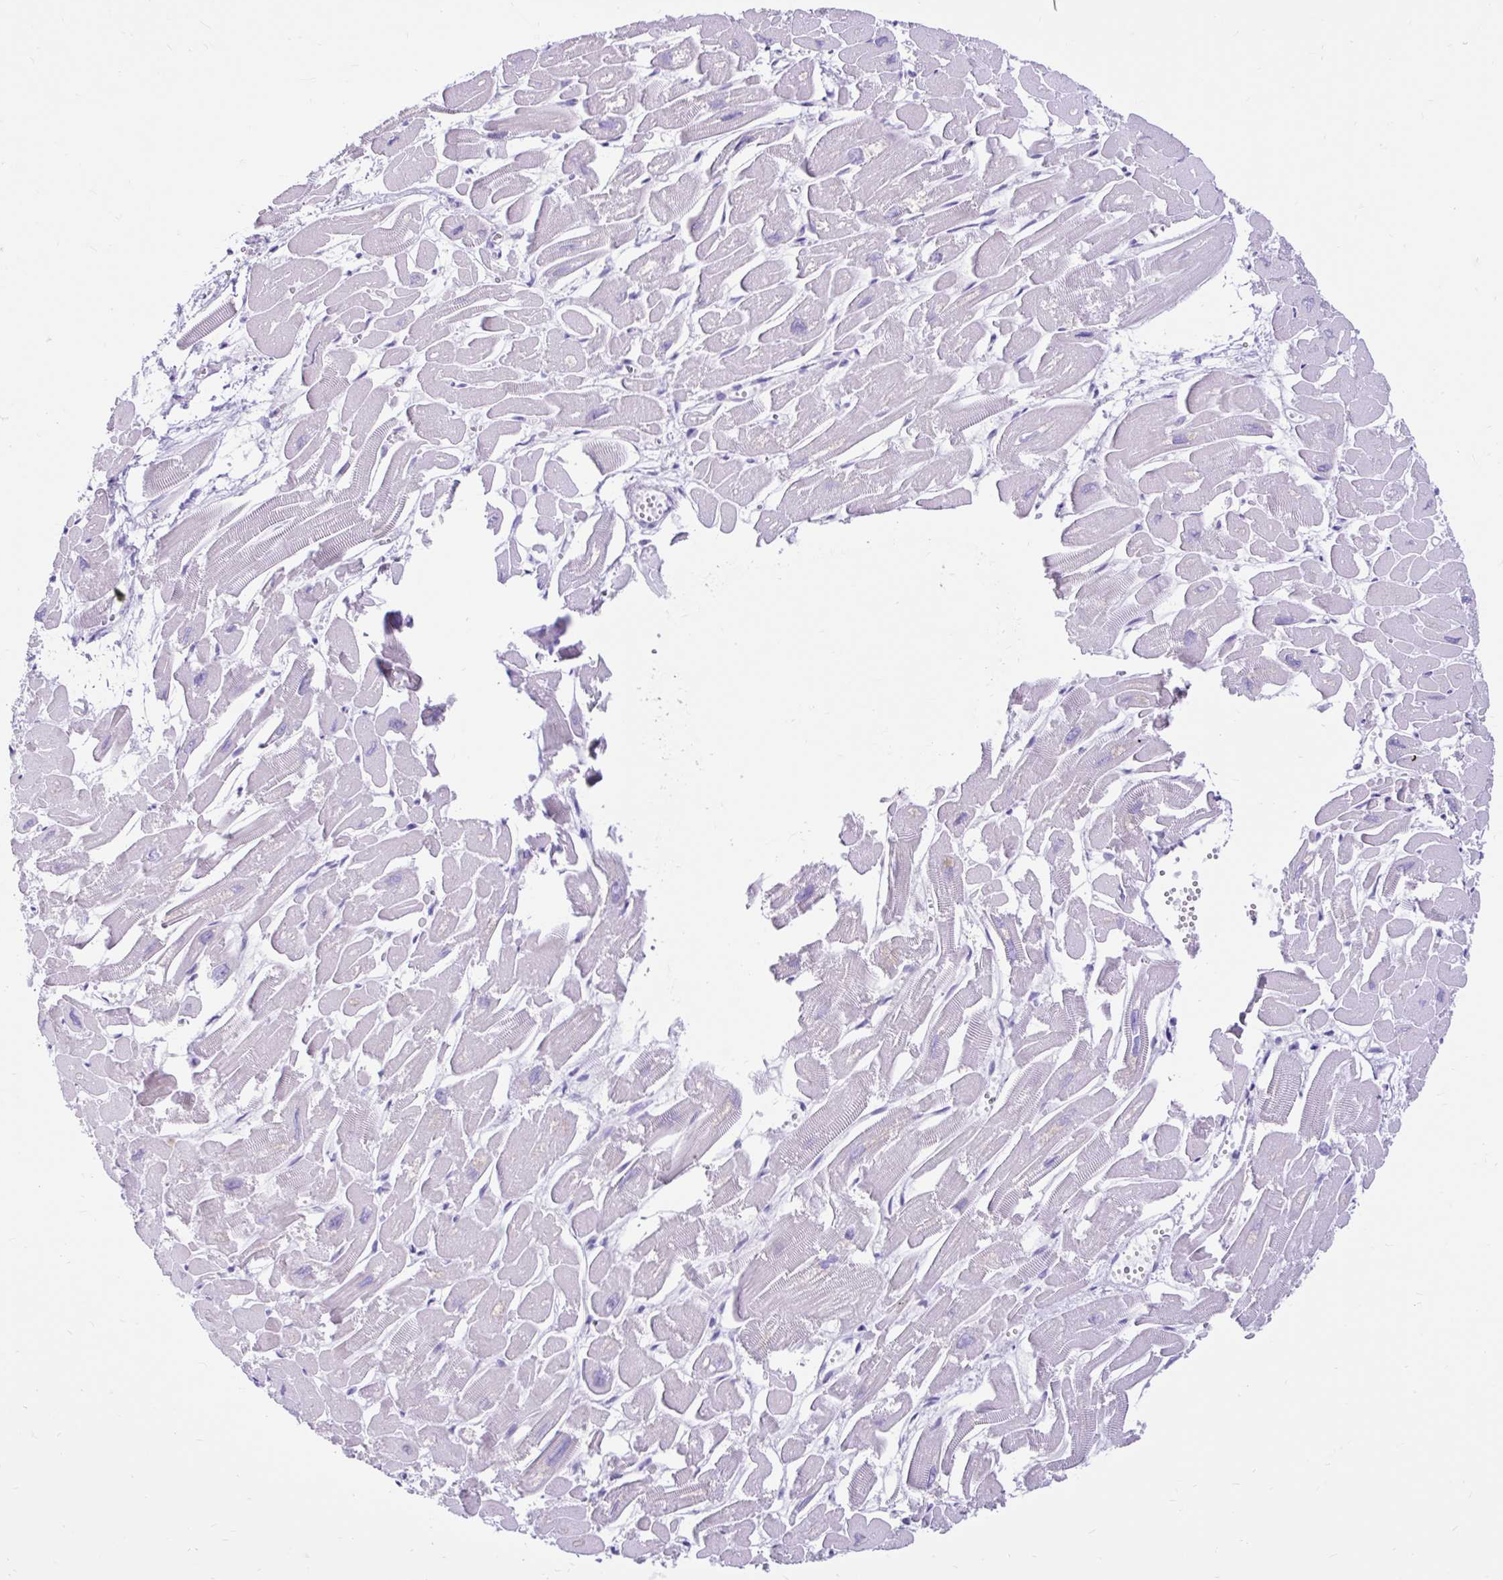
{"staining": {"intensity": "moderate", "quantity": "<25%", "location": "cytoplasmic/membranous"}, "tissue": "heart muscle", "cell_type": "Cardiomyocytes", "image_type": "normal", "snomed": [{"axis": "morphology", "description": "Normal tissue, NOS"}, {"axis": "topography", "description": "Heart"}], "caption": "IHC of benign human heart muscle exhibits low levels of moderate cytoplasmic/membranous expression in about <25% of cardiomyocytes.", "gene": "NHLH2", "patient": {"sex": "male", "age": 54}}